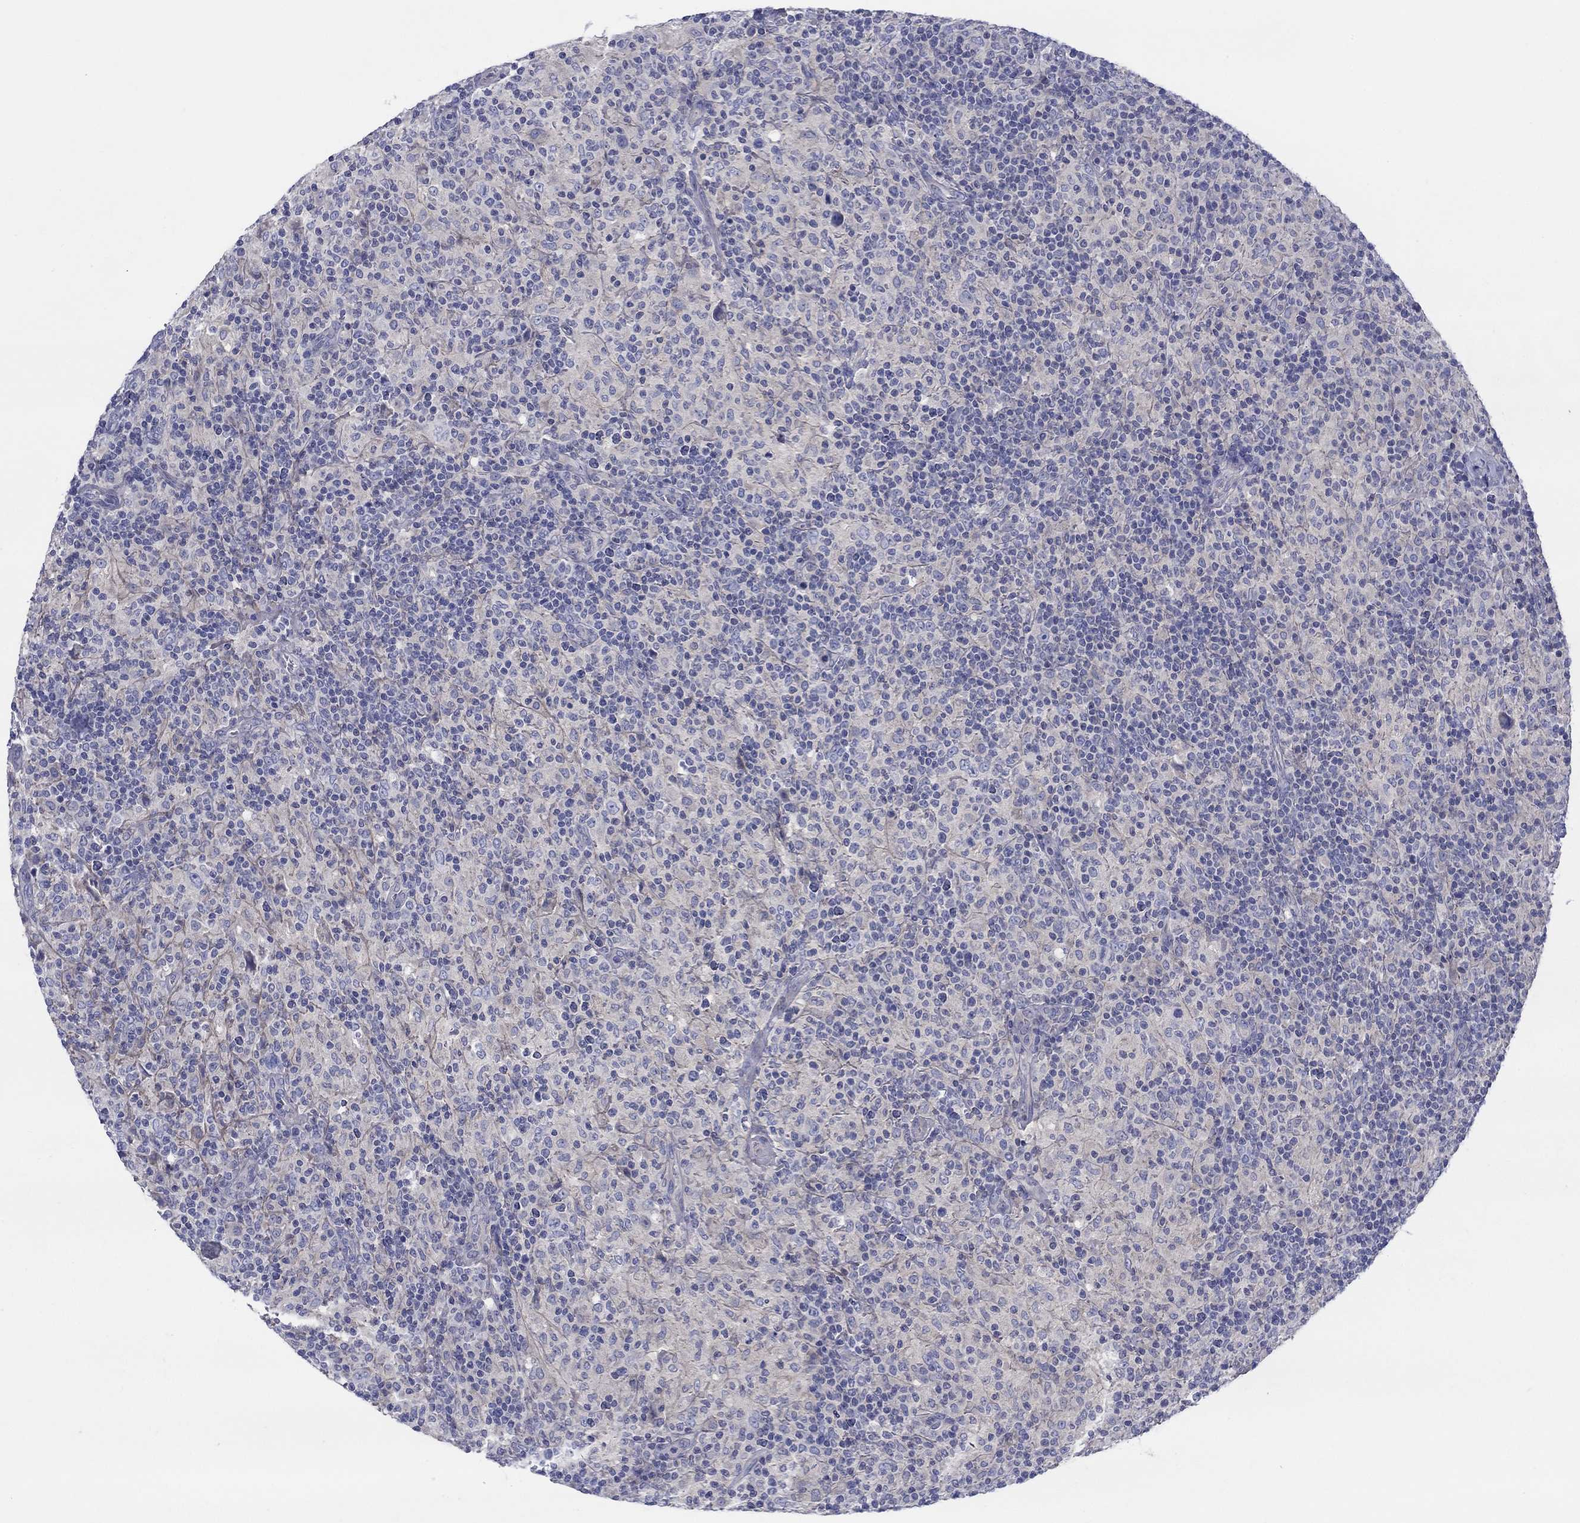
{"staining": {"intensity": "negative", "quantity": "none", "location": "none"}, "tissue": "lymphoma", "cell_type": "Tumor cells", "image_type": "cancer", "snomed": [{"axis": "morphology", "description": "Hodgkin's disease, NOS"}, {"axis": "topography", "description": "Lymph node"}], "caption": "A high-resolution histopathology image shows IHC staining of lymphoma, which shows no significant staining in tumor cells.", "gene": "HAPLN4", "patient": {"sex": "male", "age": 70}}